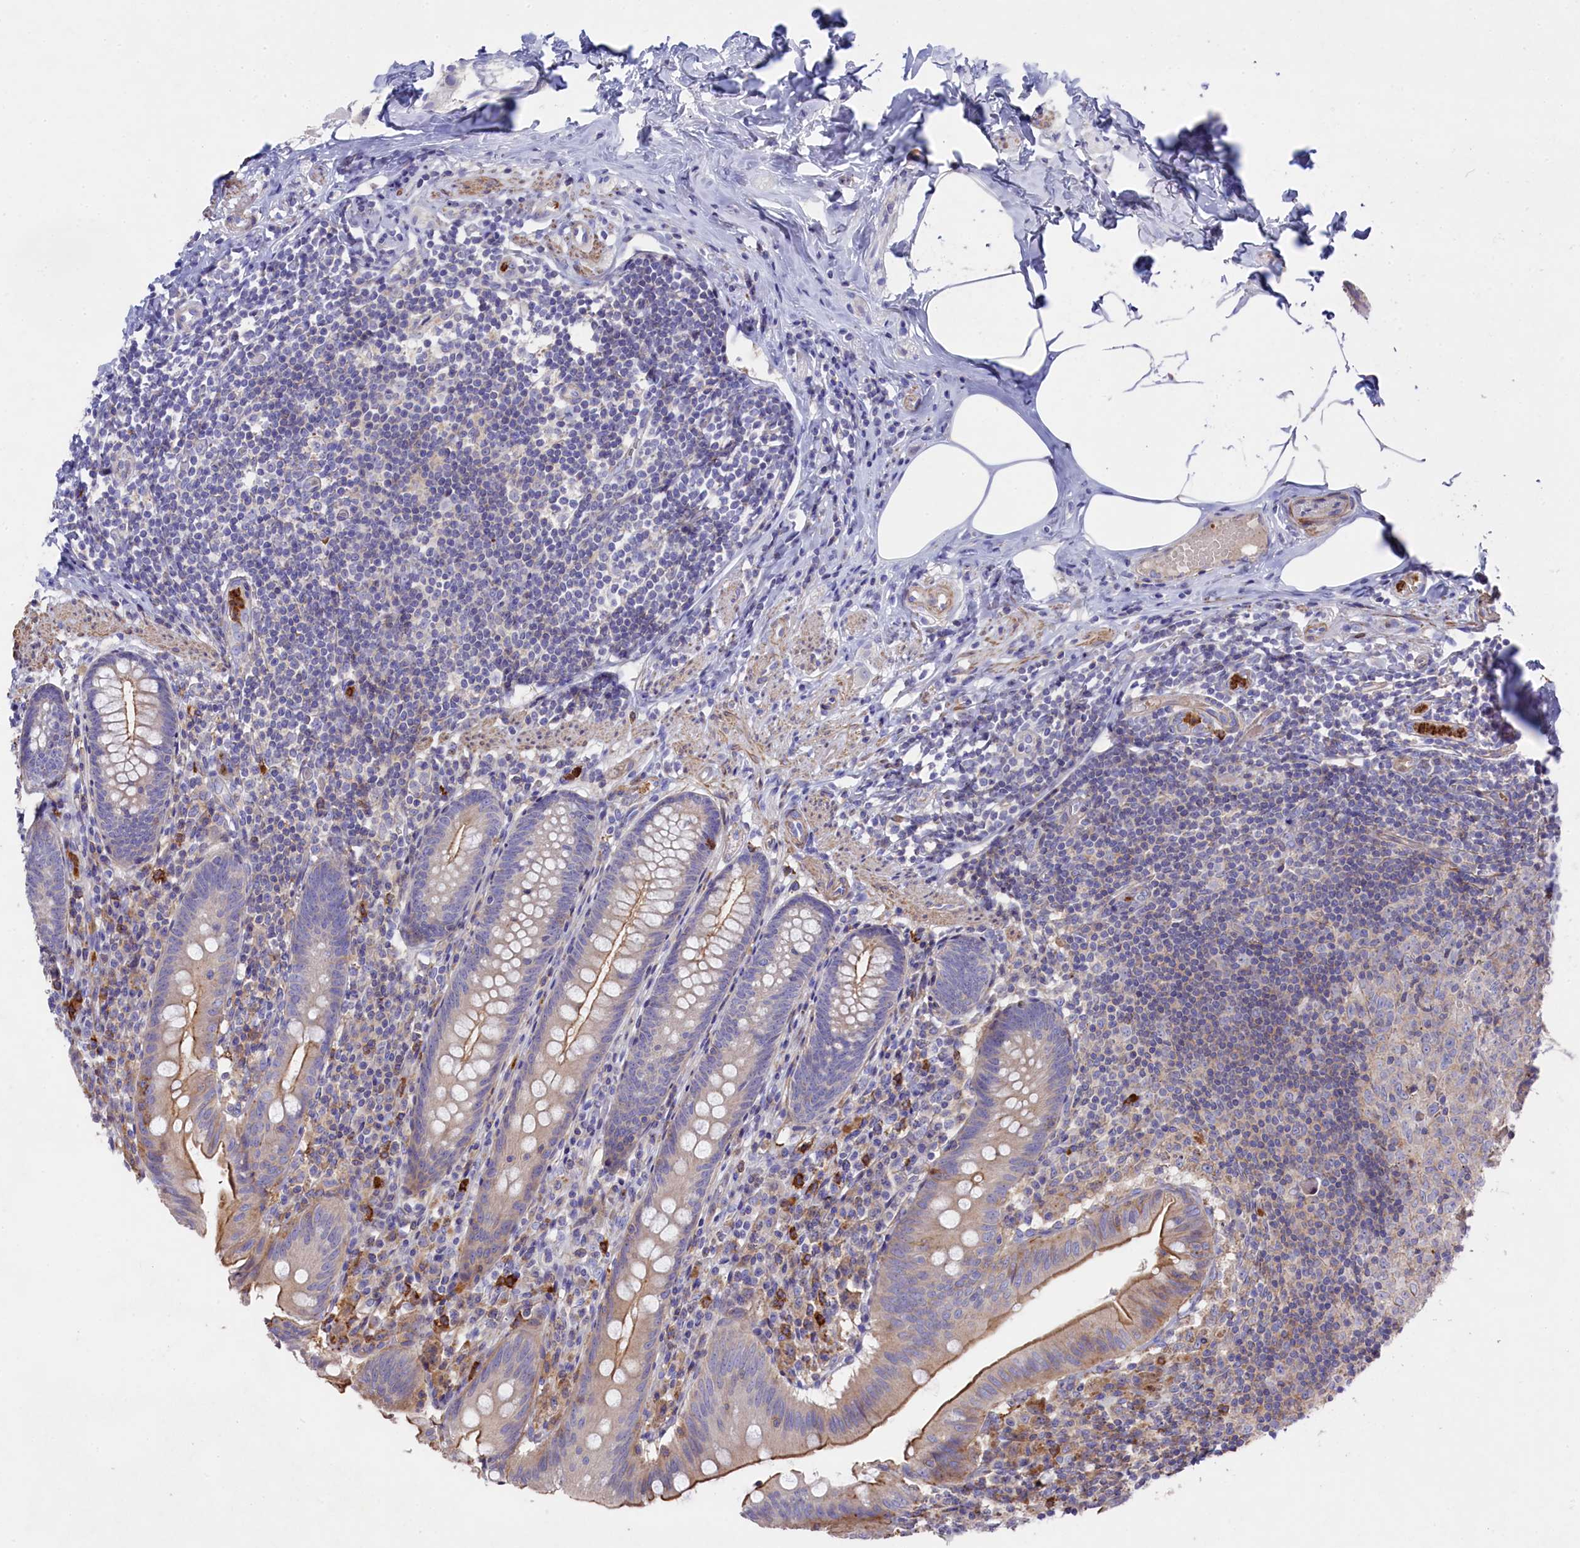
{"staining": {"intensity": "moderate", "quantity": "<25%", "location": "cytoplasmic/membranous"}, "tissue": "appendix", "cell_type": "Glandular cells", "image_type": "normal", "snomed": [{"axis": "morphology", "description": "Normal tissue, NOS"}, {"axis": "topography", "description": "Appendix"}], "caption": "Appendix stained with immunohistochemistry (IHC) shows moderate cytoplasmic/membranous positivity in about <25% of glandular cells. The staining was performed using DAB (3,3'-diaminobenzidine) to visualize the protein expression in brown, while the nuclei were stained in blue with hematoxylin (Magnification: 20x).", "gene": "RAPSN", "patient": {"sex": "male", "age": 55}}